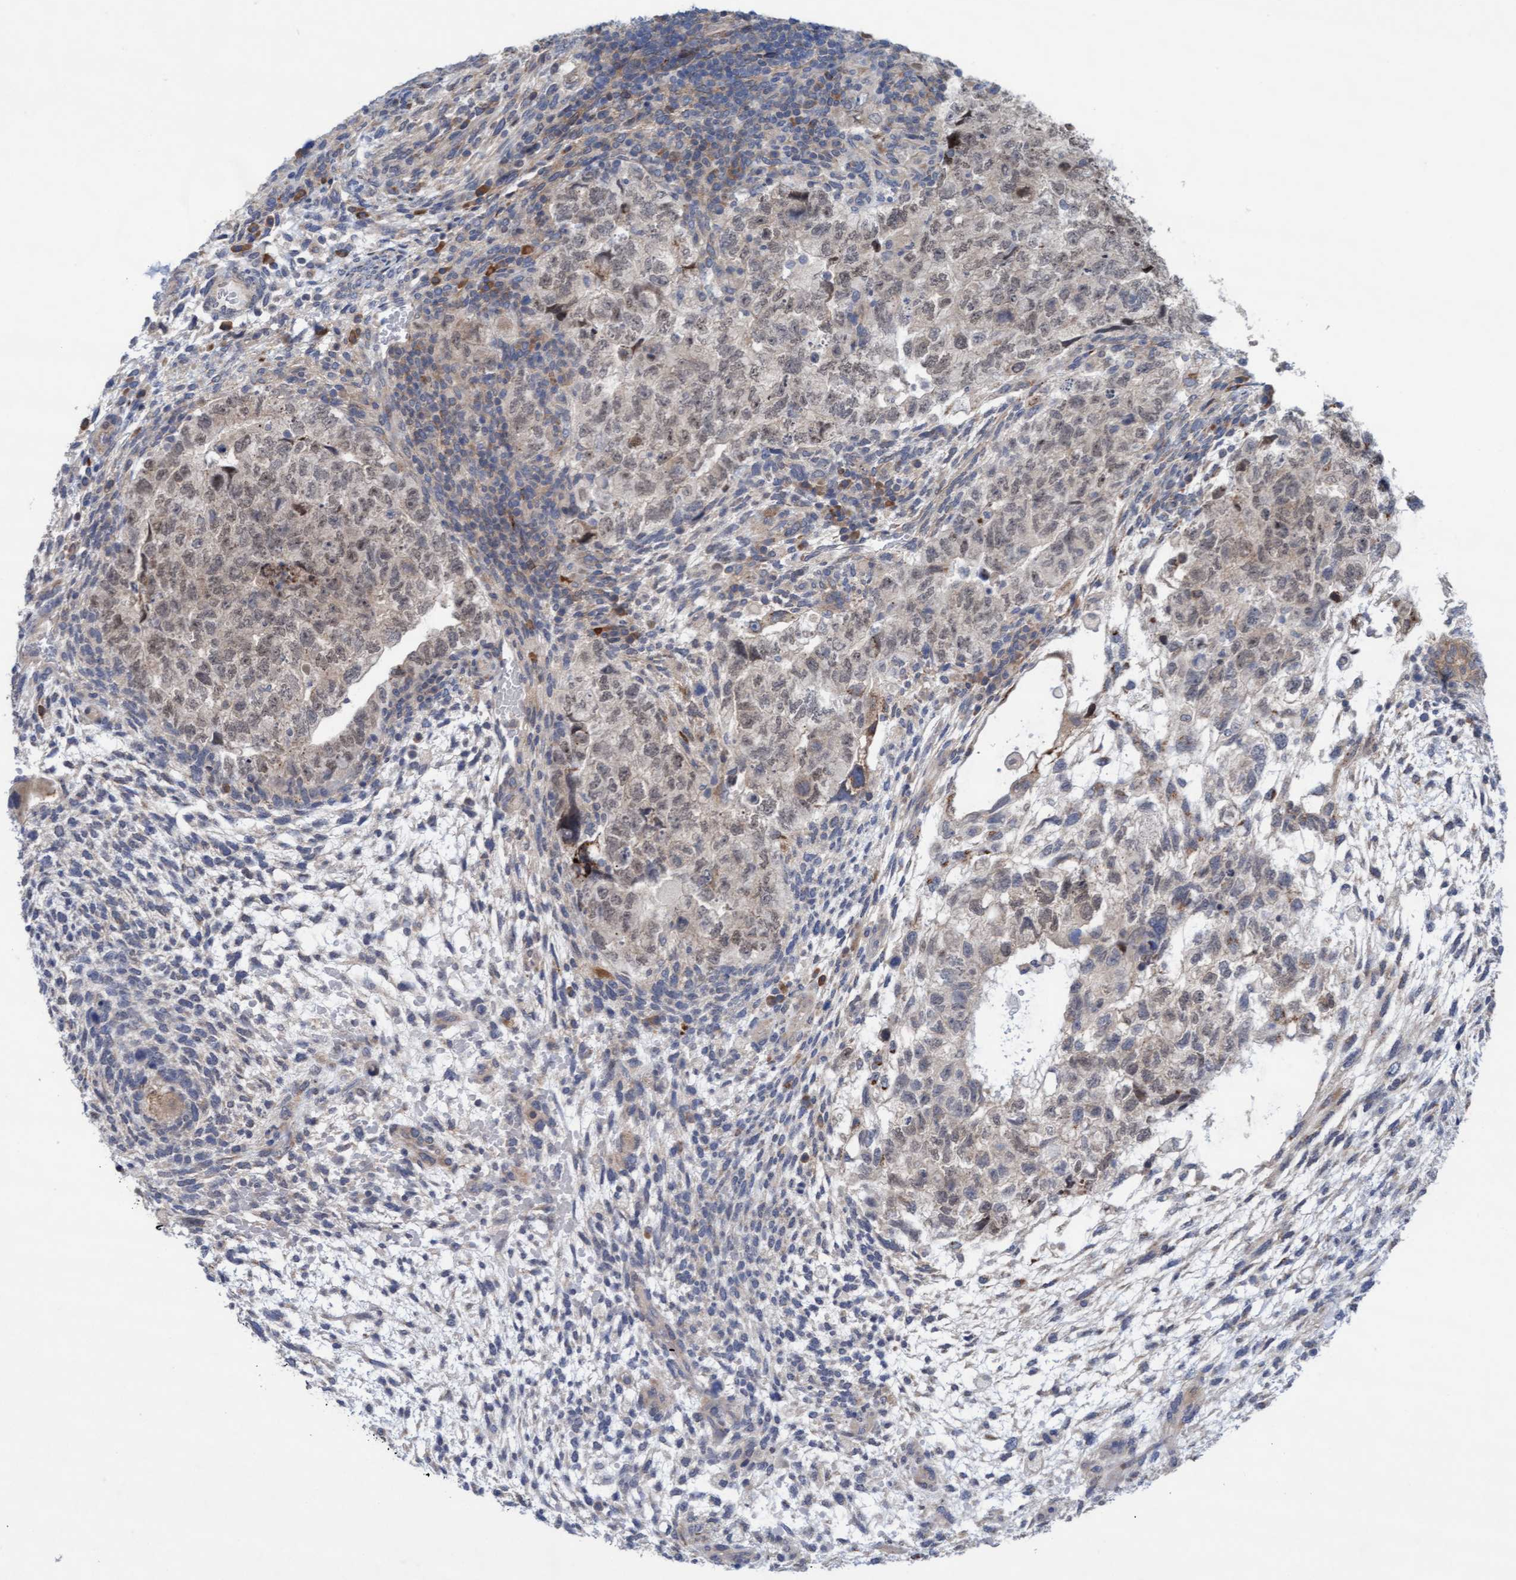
{"staining": {"intensity": "weak", "quantity": "<25%", "location": "cytoplasmic/membranous,nuclear"}, "tissue": "testis cancer", "cell_type": "Tumor cells", "image_type": "cancer", "snomed": [{"axis": "morphology", "description": "Carcinoma, Embryonal, NOS"}, {"axis": "topography", "description": "Testis"}], "caption": "The micrograph shows no staining of tumor cells in testis embryonal carcinoma.", "gene": "PLCD1", "patient": {"sex": "male", "age": 36}}